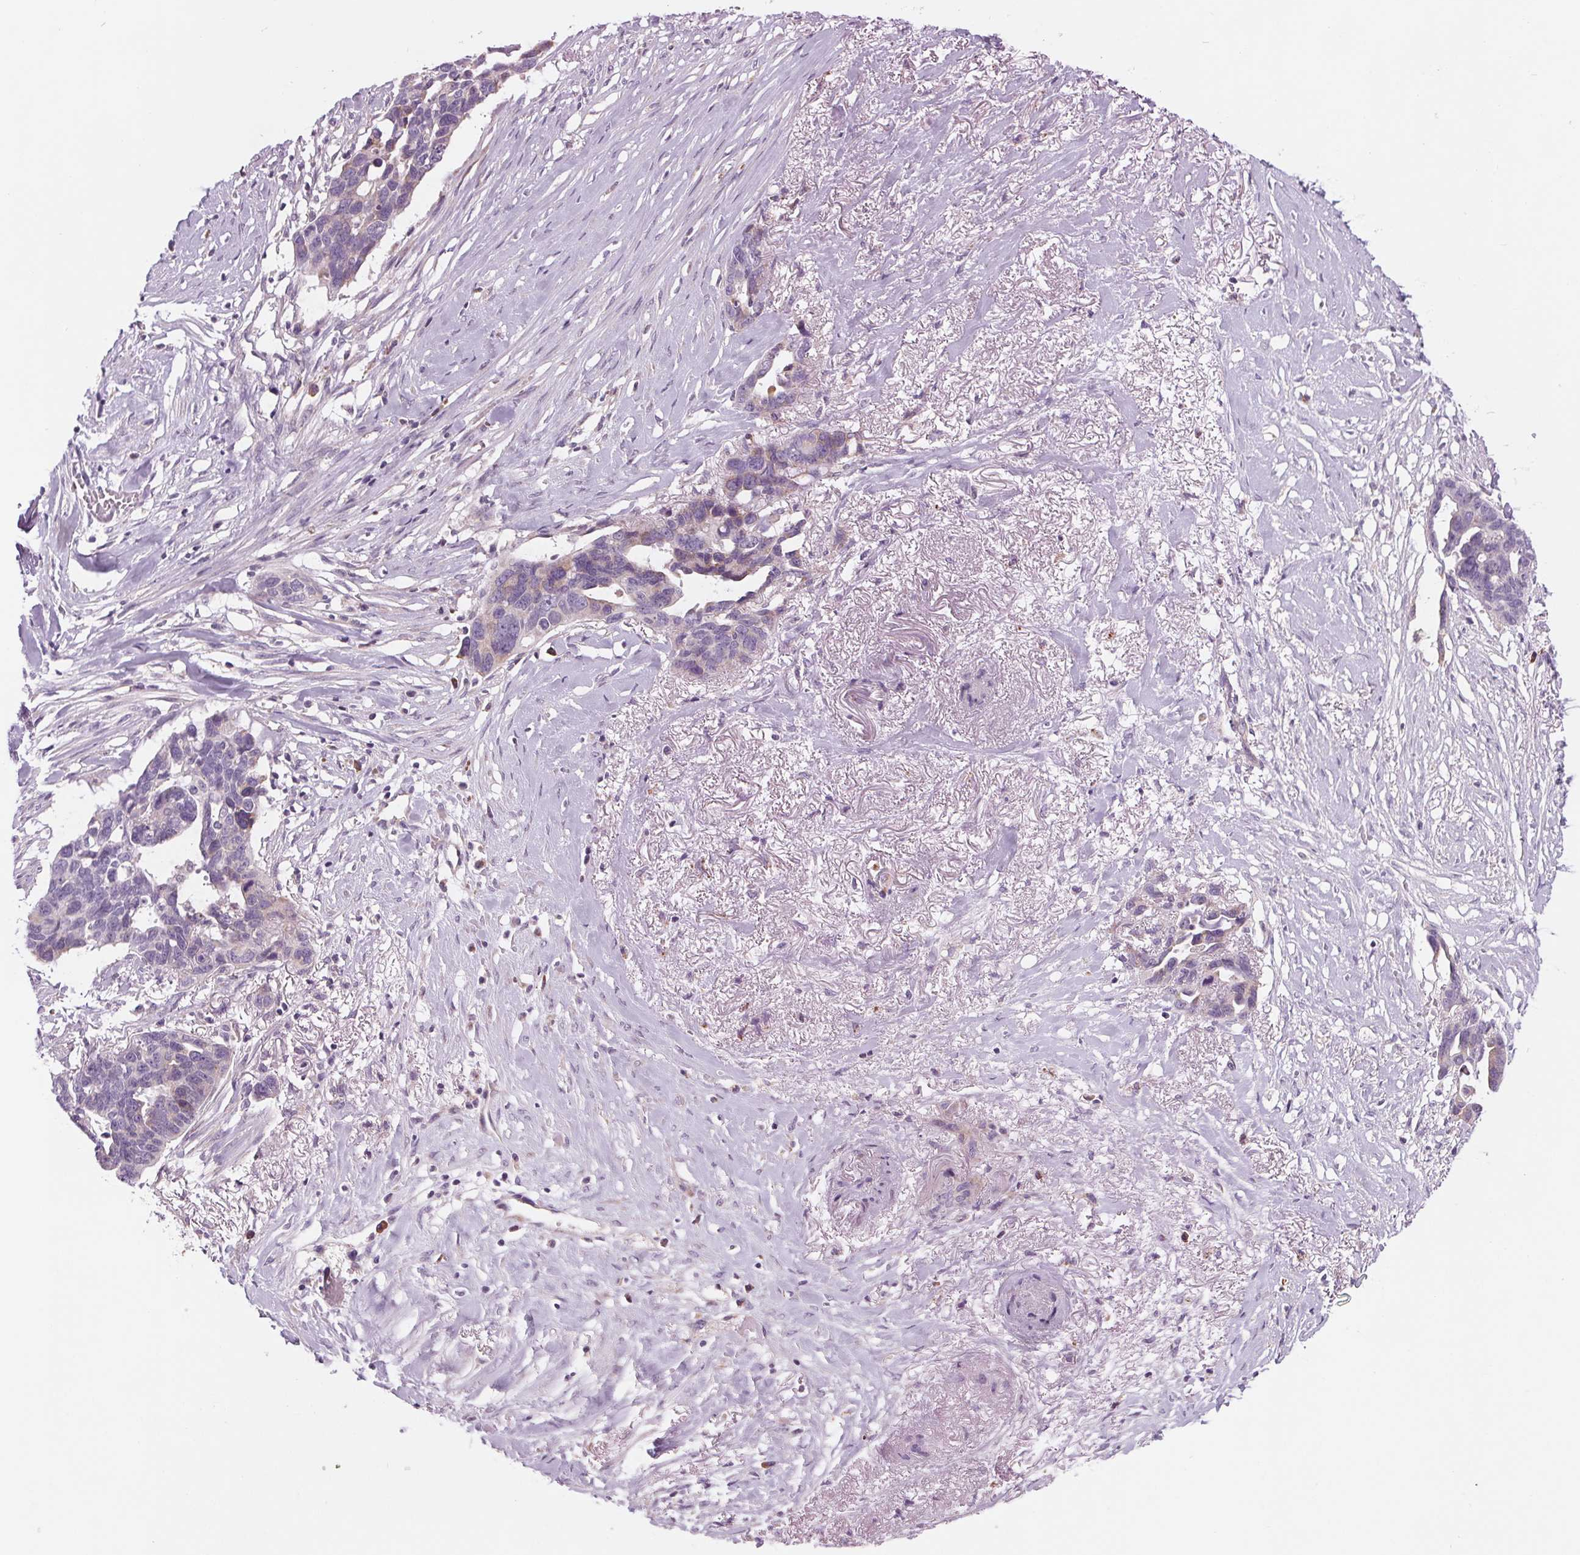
{"staining": {"intensity": "weak", "quantity": "<25%", "location": "cytoplasmic/membranous"}, "tissue": "ovarian cancer", "cell_type": "Tumor cells", "image_type": "cancer", "snomed": [{"axis": "morphology", "description": "Cystadenocarcinoma, serous, NOS"}, {"axis": "topography", "description": "Ovary"}], "caption": "Immunohistochemical staining of human ovarian cancer shows no significant expression in tumor cells.", "gene": "SAMD5", "patient": {"sex": "female", "age": 69}}